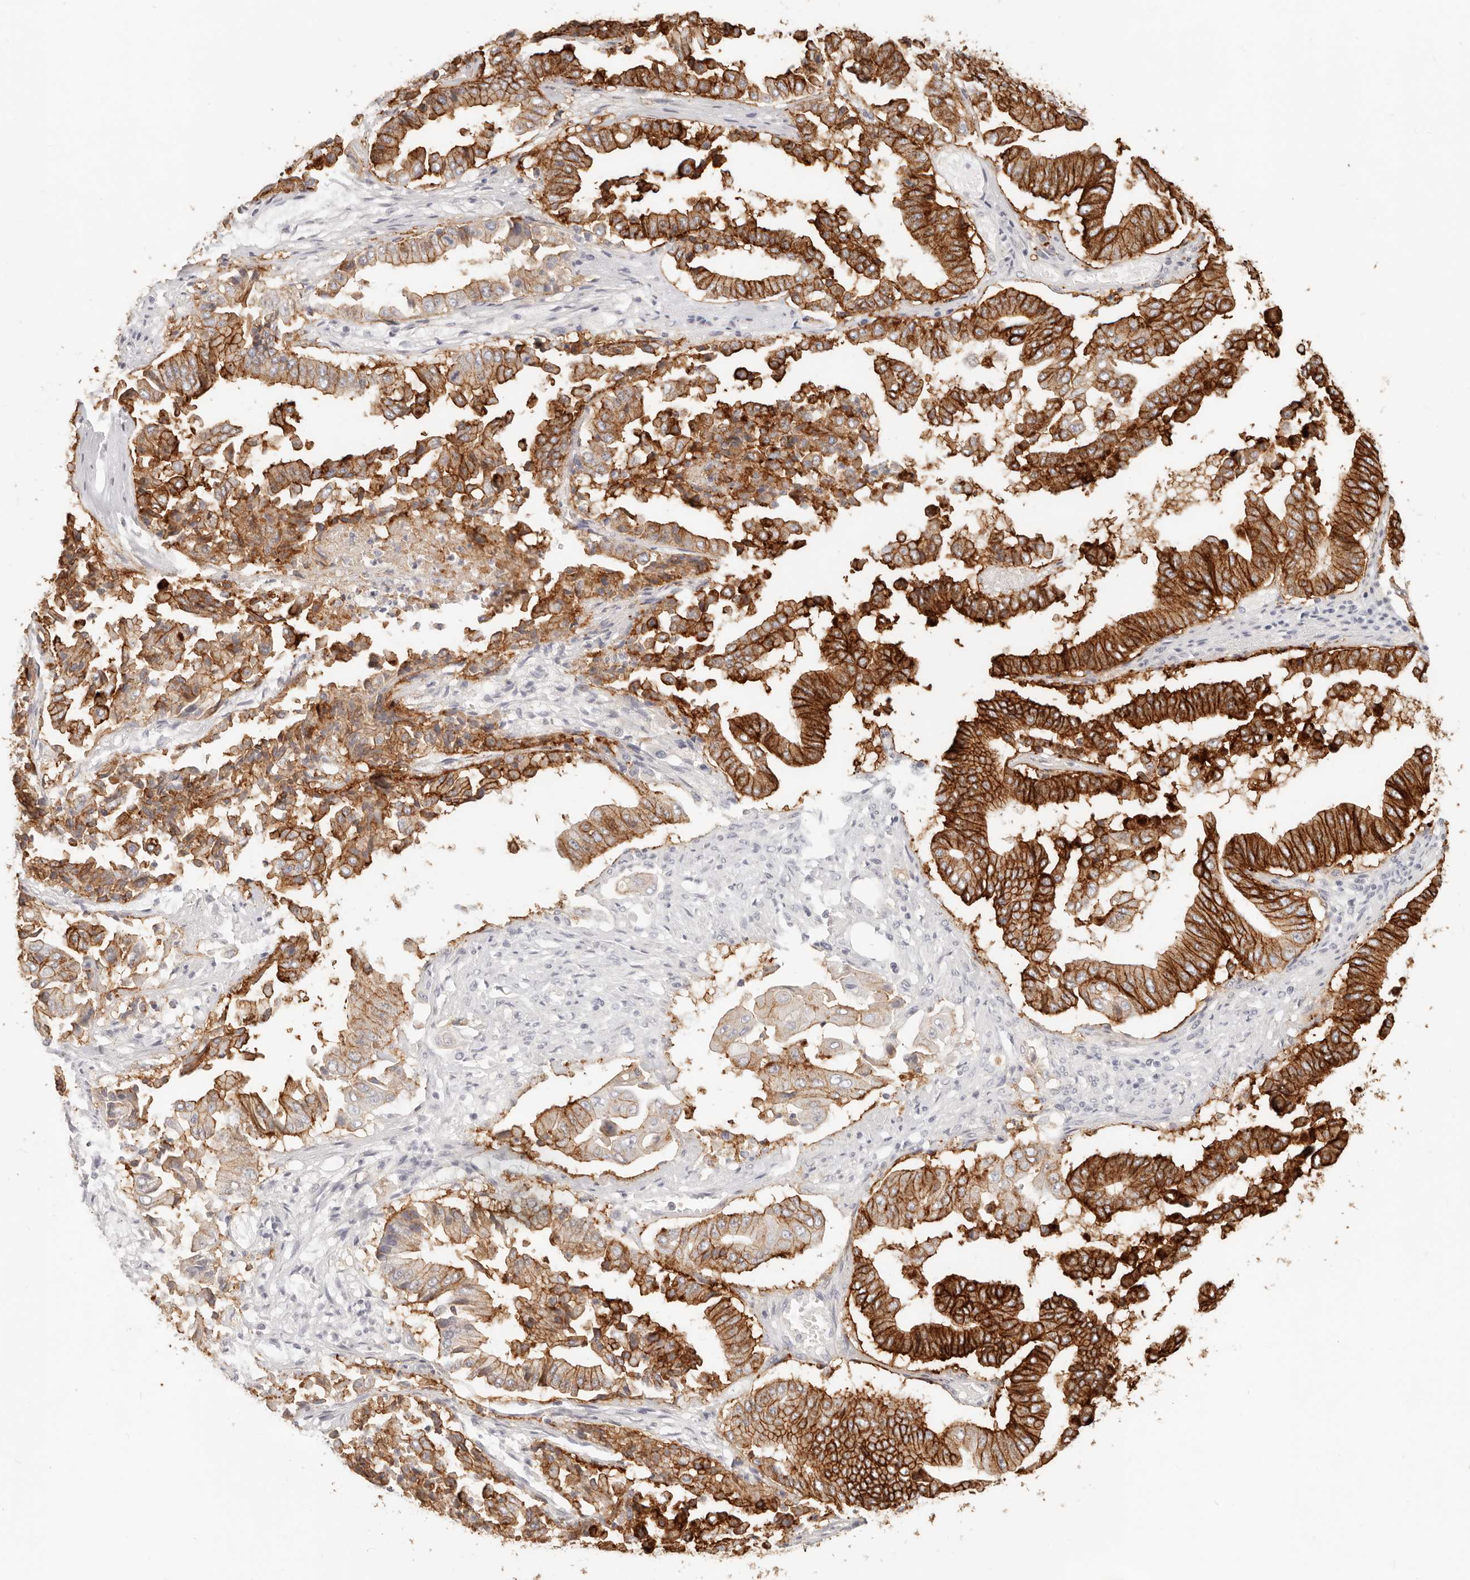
{"staining": {"intensity": "strong", "quantity": ">75%", "location": "cytoplasmic/membranous"}, "tissue": "pancreatic cancer", "cell_type": "Tumor cells", "image_type": "cancer", "snomed": [{"axis": "morphology", "description": "Adenocarcinoma, NOS"}, {"axis": "topography", "description": "Pancreas"}], "caption": "Human adenocarcinoma (pancreatic) stained with a protein marker reveals strong staining in tumor cells.", "gene": "EPCAM", "patient": {"sex": "female", "age": 77}}